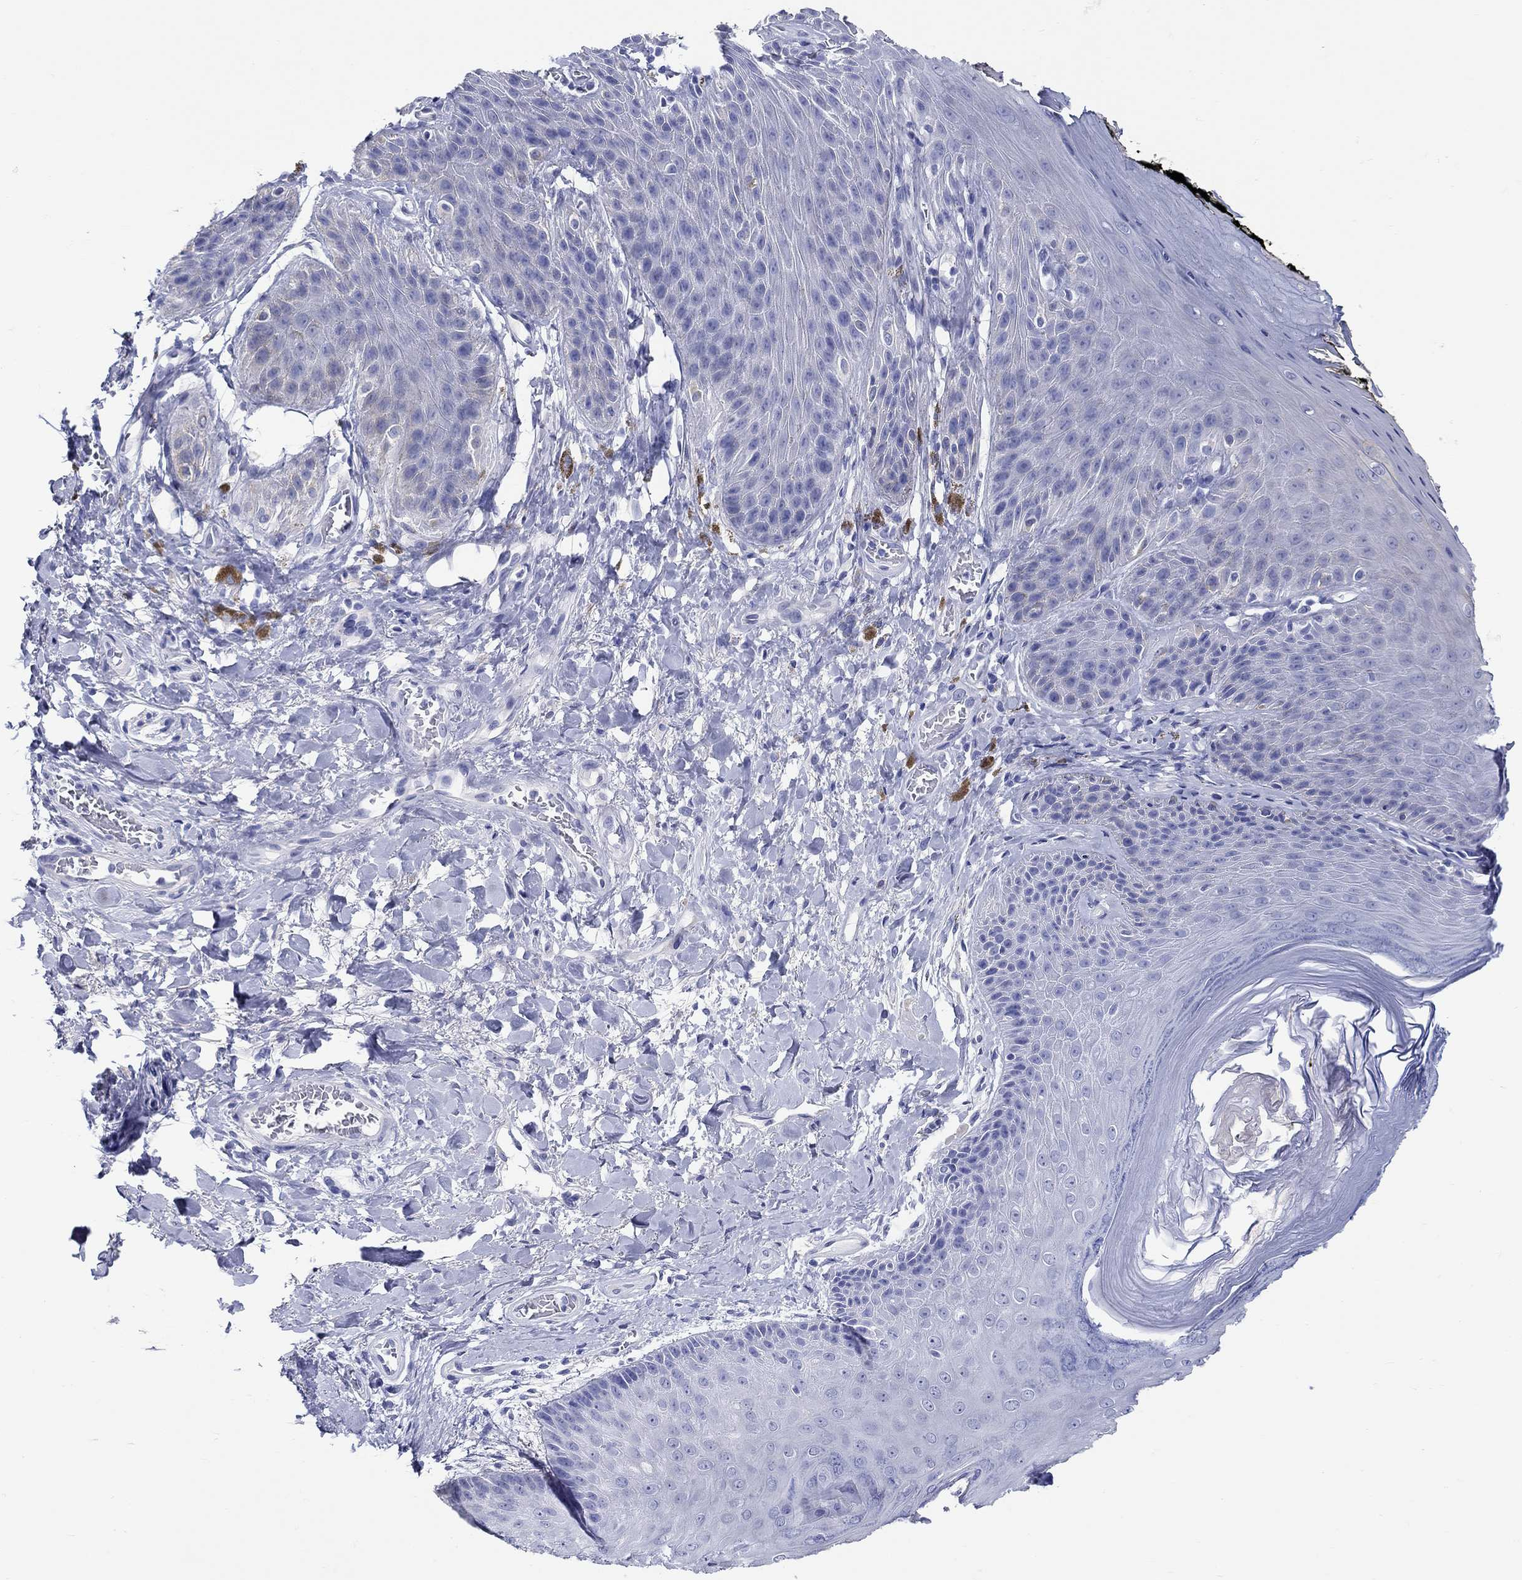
{"staining": {"intensity": "negative", "quantity": "none", "location": "none"}, "tissue": "skin", "cell_type": "Epidermal cells", "image_type": "normal", "snomed": [{"axis": "morphology", "description": "Normal tissue, NOS"}, {"axis": "topography", "description": "Anal"}, {"axis": "topography", "description": "Peripheral nerve tissue"}], "caption": "Histopathology image shows no protein expression in epidermal cells of unremarkable skin.", "gene": "CRYGS", "patient": {"sex": "male", "age": 53}}